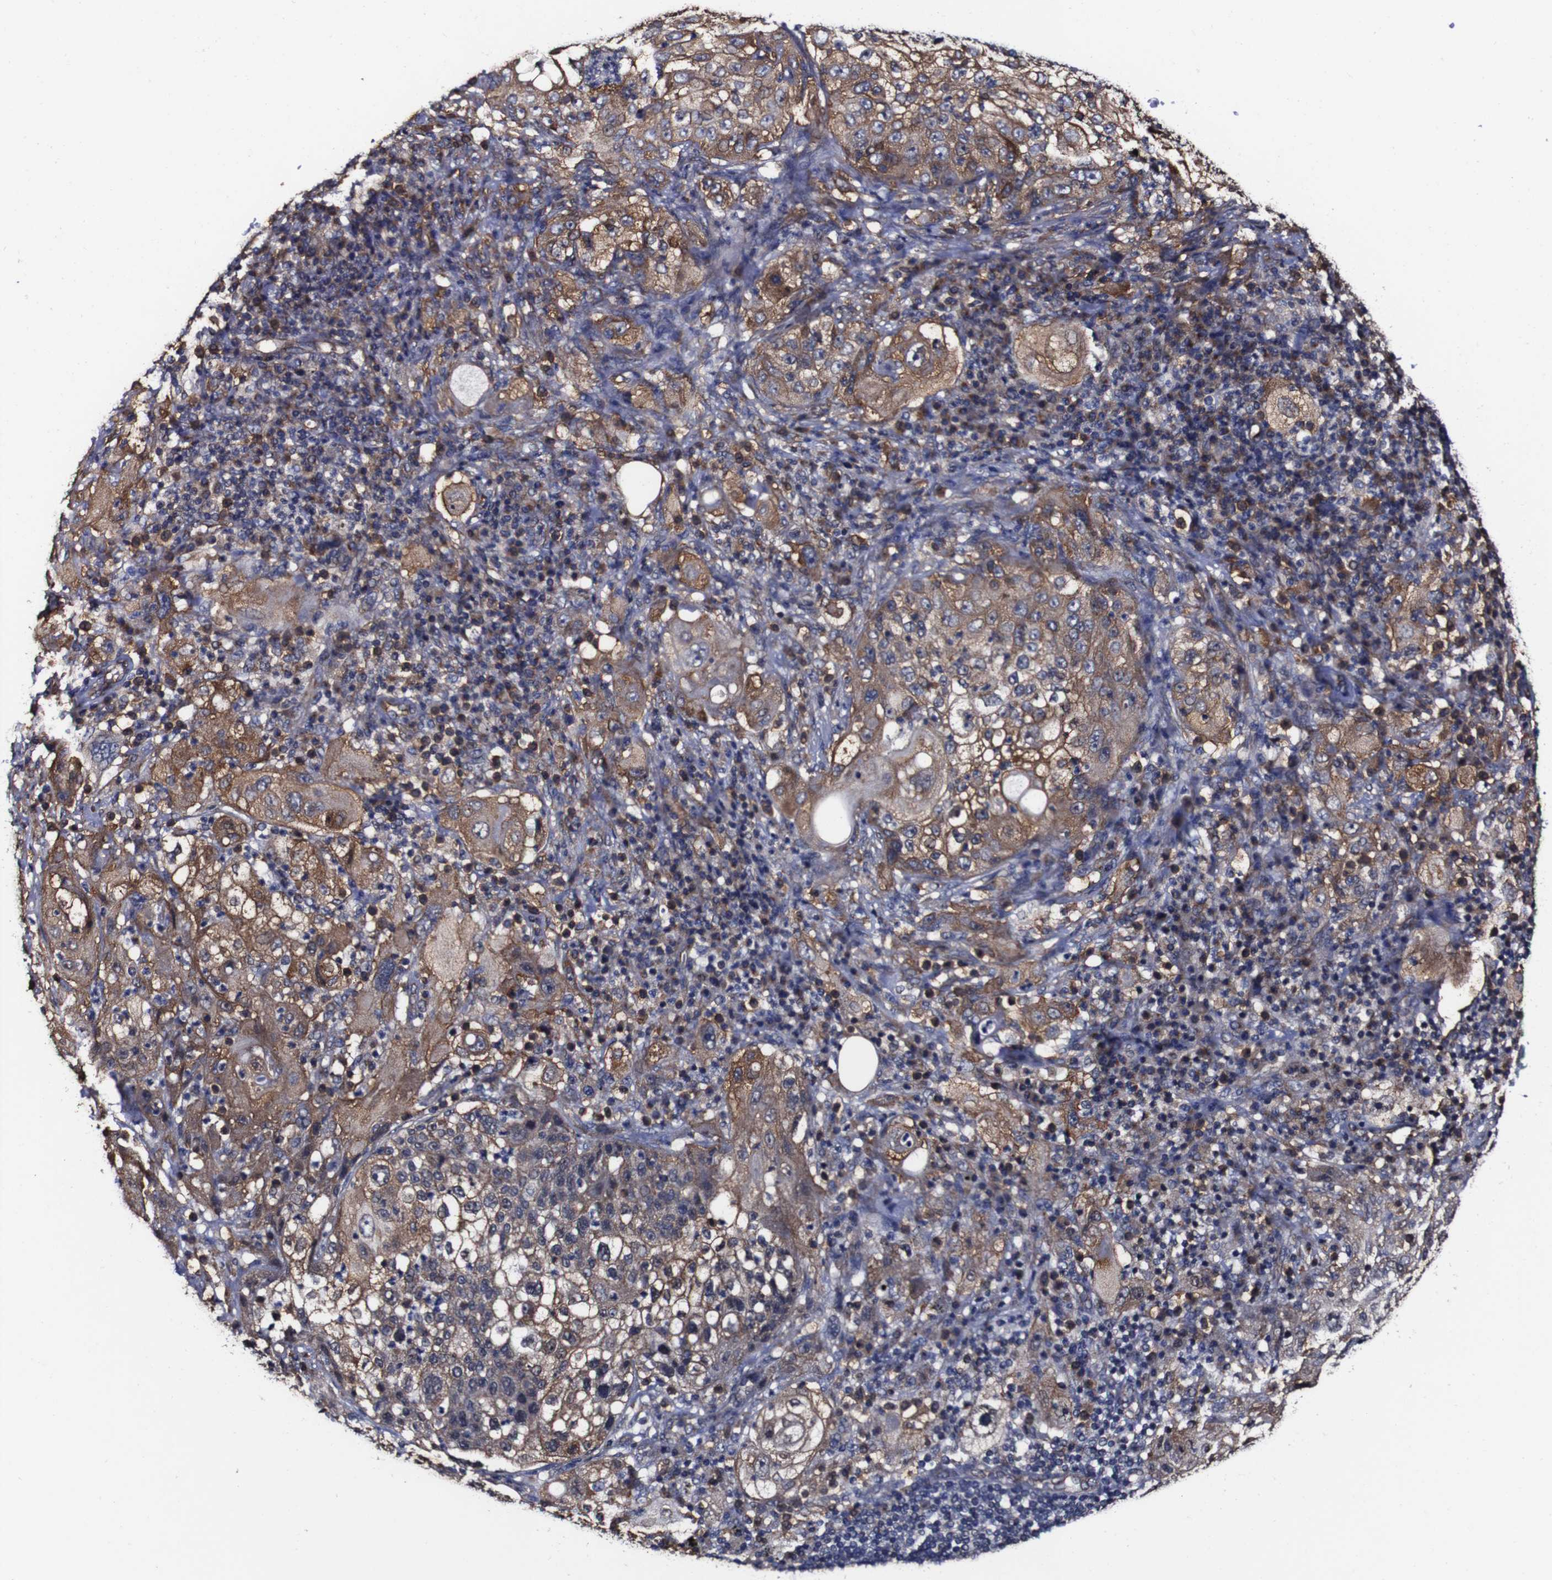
{"staining": {"intensity": "moderate", "quantity": ">75%", "location": "cytoplasmic/membranous,nuclear"}, "tissue": "lung cancer", "cell_type": "Tumor cells", "image_type": "cancer", "snomed": [{"axis": "morphology", "description": "Inflammation, NOS"}, {"axis": "morphology", "description": "Squamous cell carcinoma, NOS"}, {"axis": "topography", "description": "Lymph node"}, {"axis": "topography", "description": "Soft tissue"}, {"axis": "topography", "description": "Lung"}], "caption": "Human lung squamous cell carcinoma stained with a brown dye shows moderate cytoplasmic/membranous and nuclear positive staining in about >75% of tumor cells.", "gene": "CSF1R", "patient": {"sex": "male", "age": 66}}